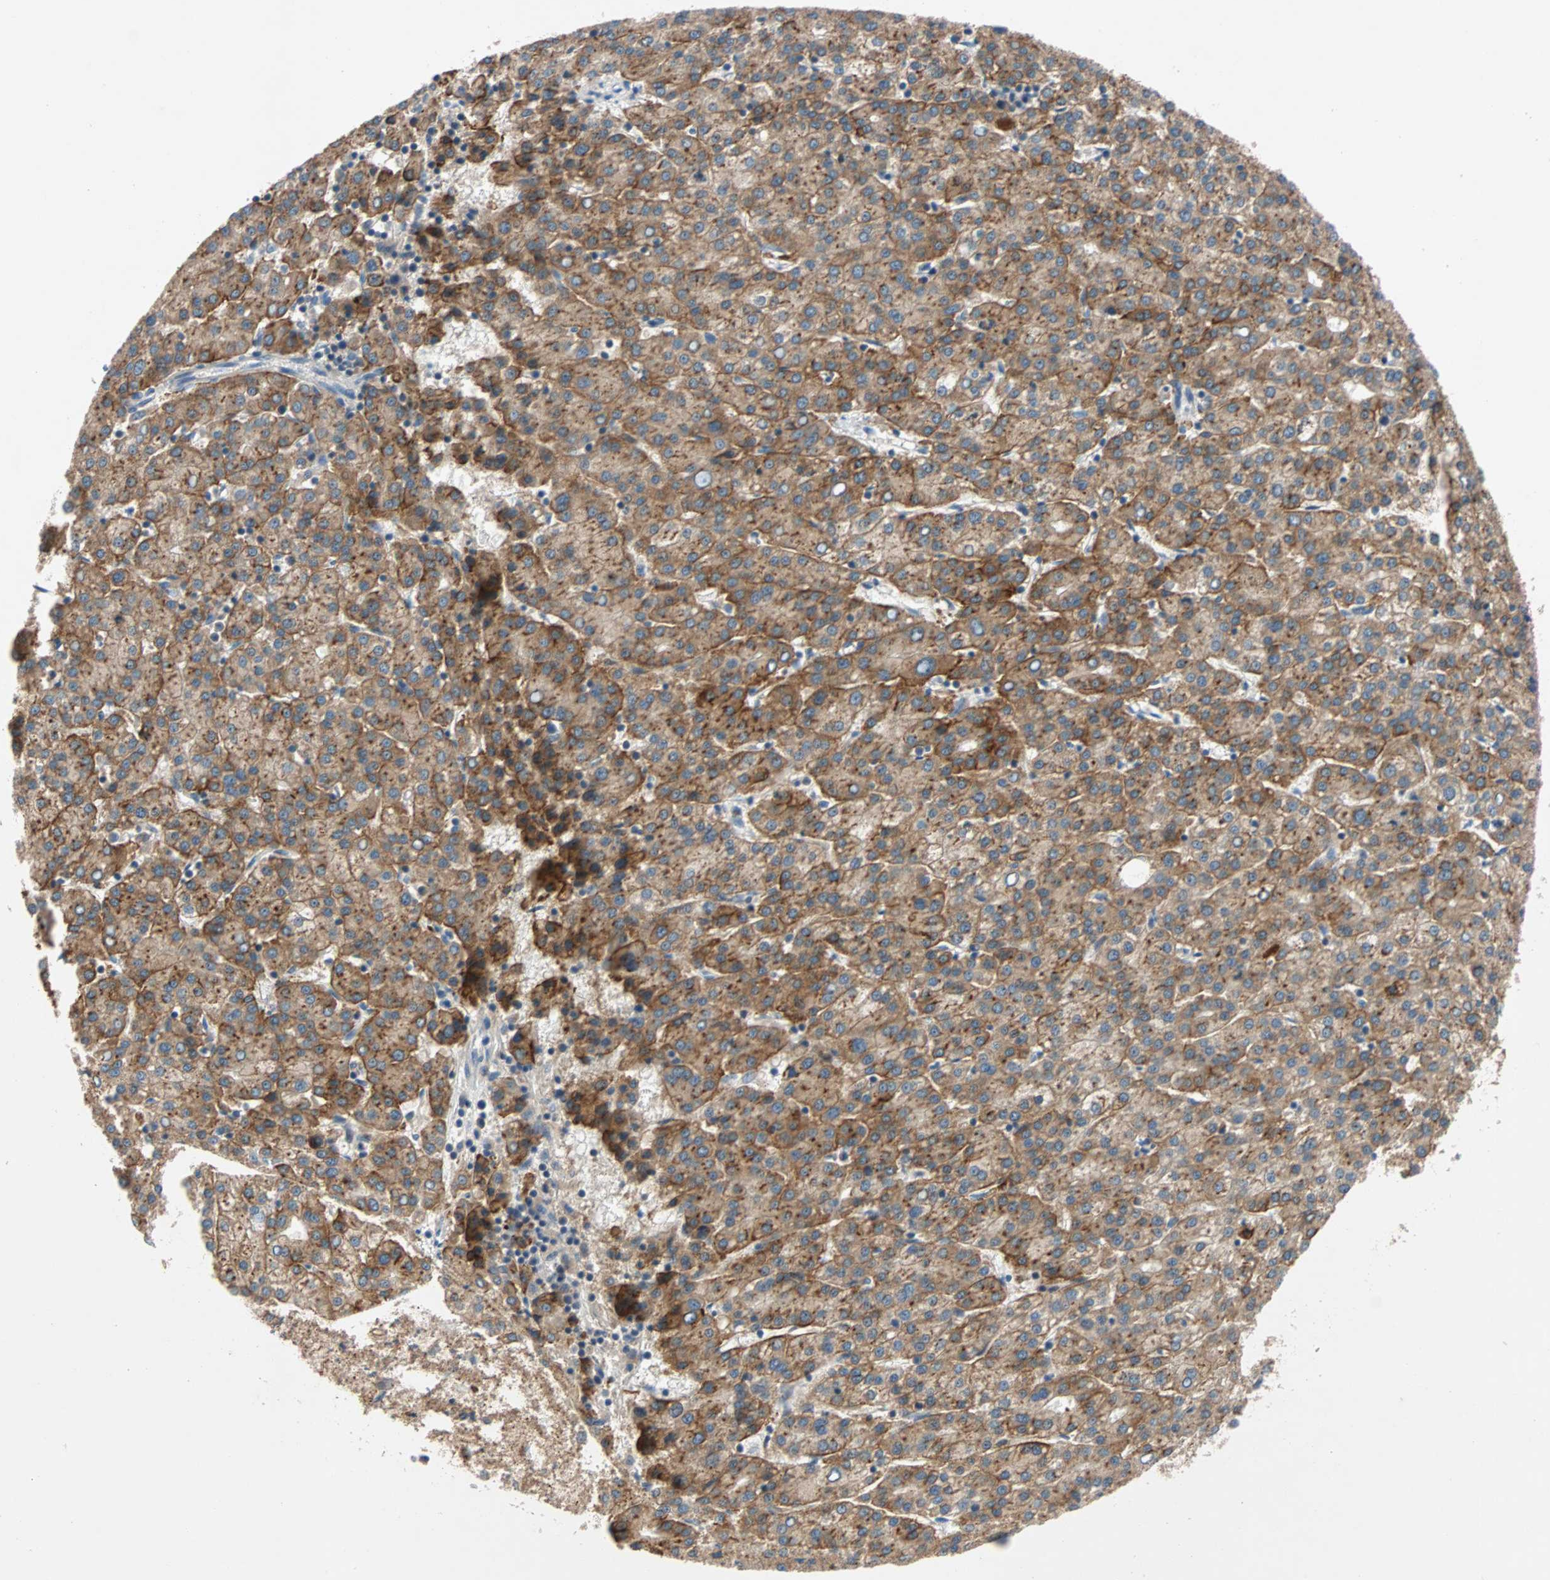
{"staining": {"intensity": "moderate", "quantity": ">75%", "location": "cytoplasmic/membranous"}, "tissue": "liver cancer", "cell_type": "Tumor cells", "image_type": "cancer", "snomed": [{"axis": "morphology", "description": "Carcinoma, Hepatocellular, NOS"}, {"axis": "topography", "description": "Liver"}], "caption": "Protein staining displays moderate cytoplasmic/membranous staining in about >75% of tumor cells in liver cancer.", "gene": "MAP4K1", "patient": {"sex": "female", "age": 58}}